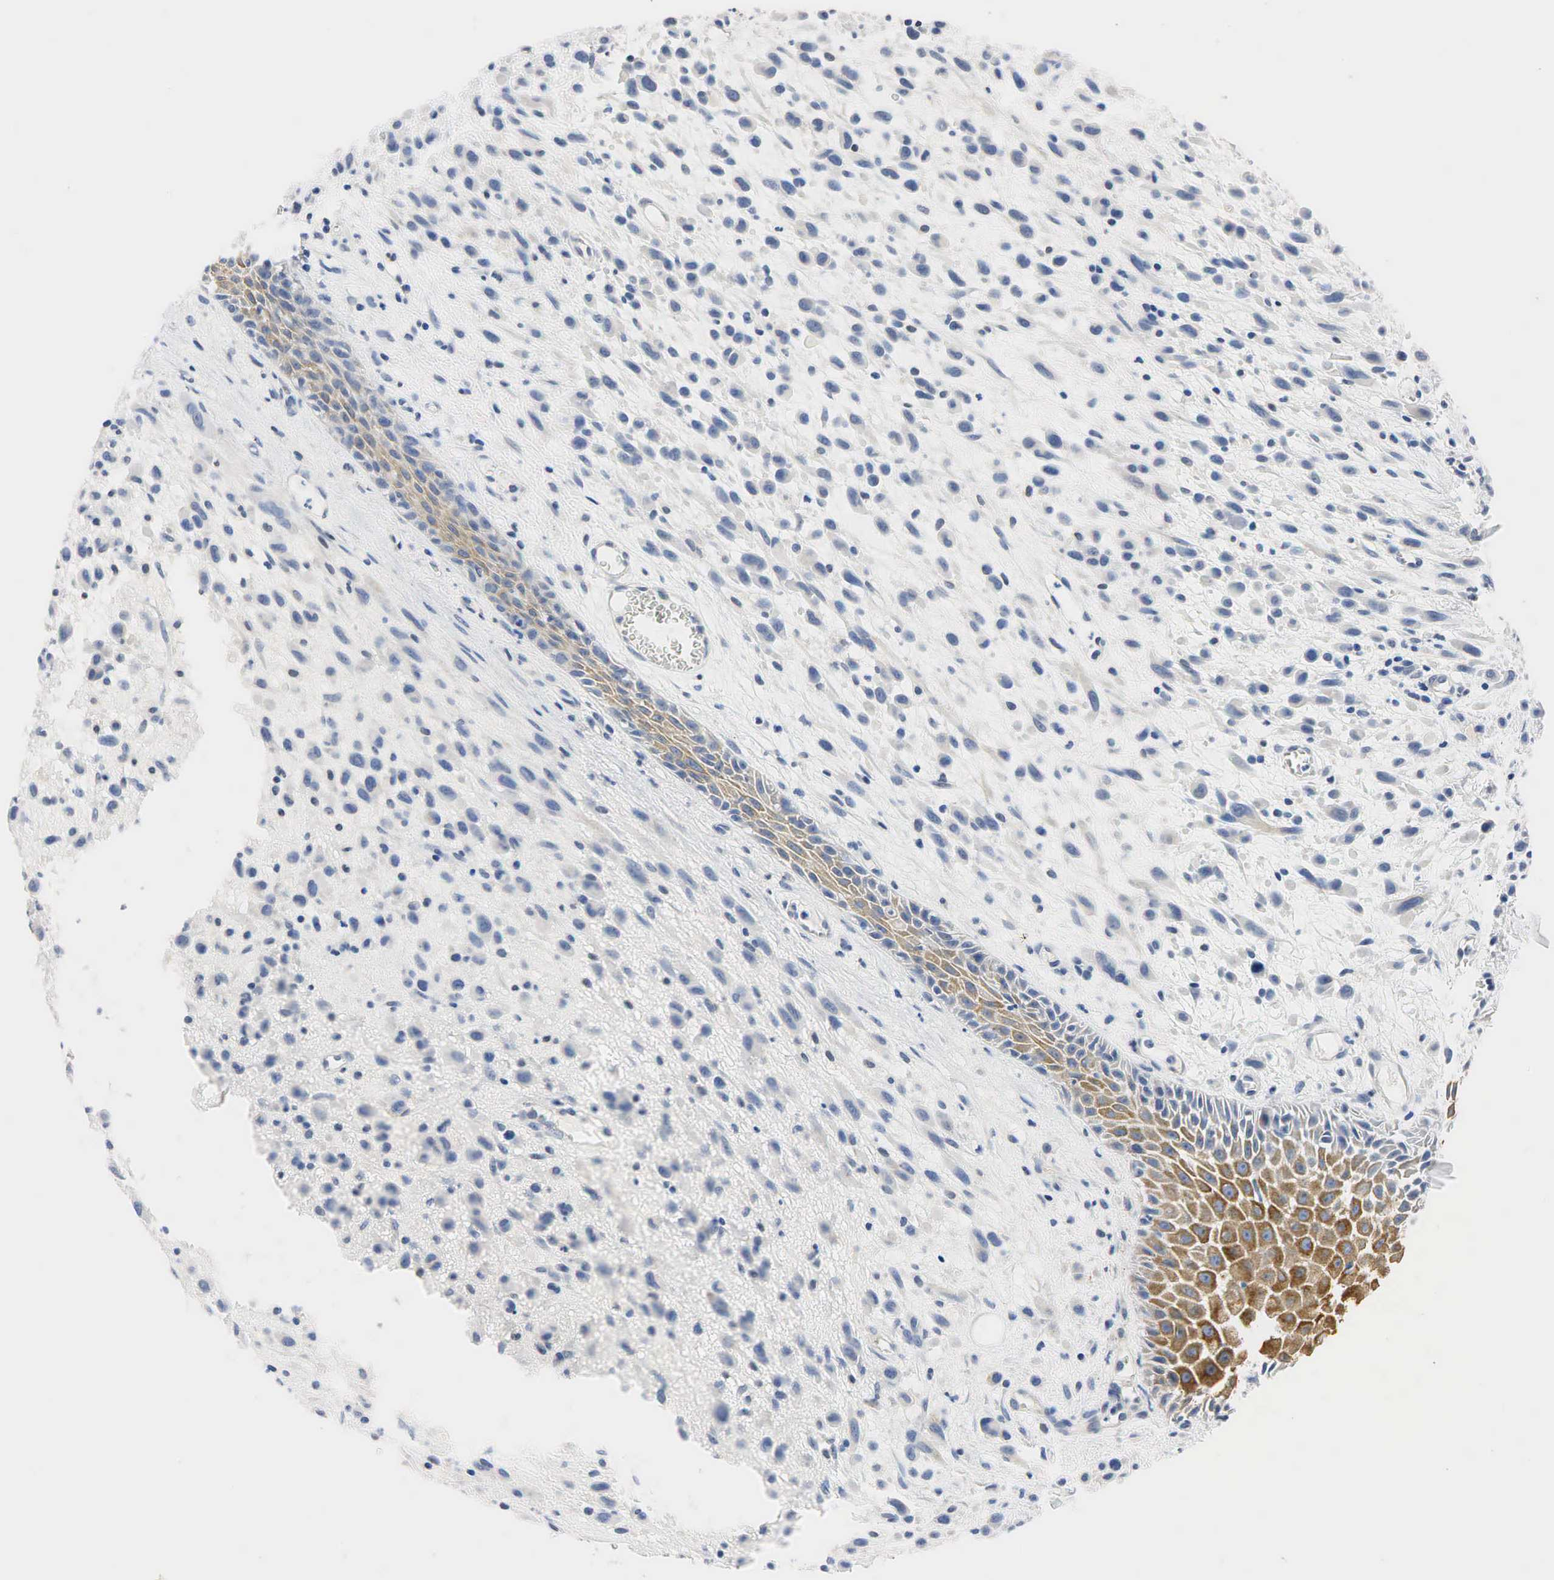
{"staining": {"intensity": "negative", "quantity": "none", "location": "none"}, "tissue": "melanoma", "cell_type": "Tumor cells", "image_type": "cancer", "snomed": [{"axis": "morphology", "description": "Malignant melanoma, NOS"}, {"axis": "topography", "description": "Skin"}], "caption": "Immunohistochemistry micrograph of neoplastic tissue: human malignant melanoma stained with DAB (3,3'-diaminobenzidine) demonstrates no significant protein staining in tumor cells. The staining is performed using DAB brown chromogen with nuclei counter-stained in using hematoxylin.", "gene": "PGR", "patient": {"sex": "male", "age": 51}}